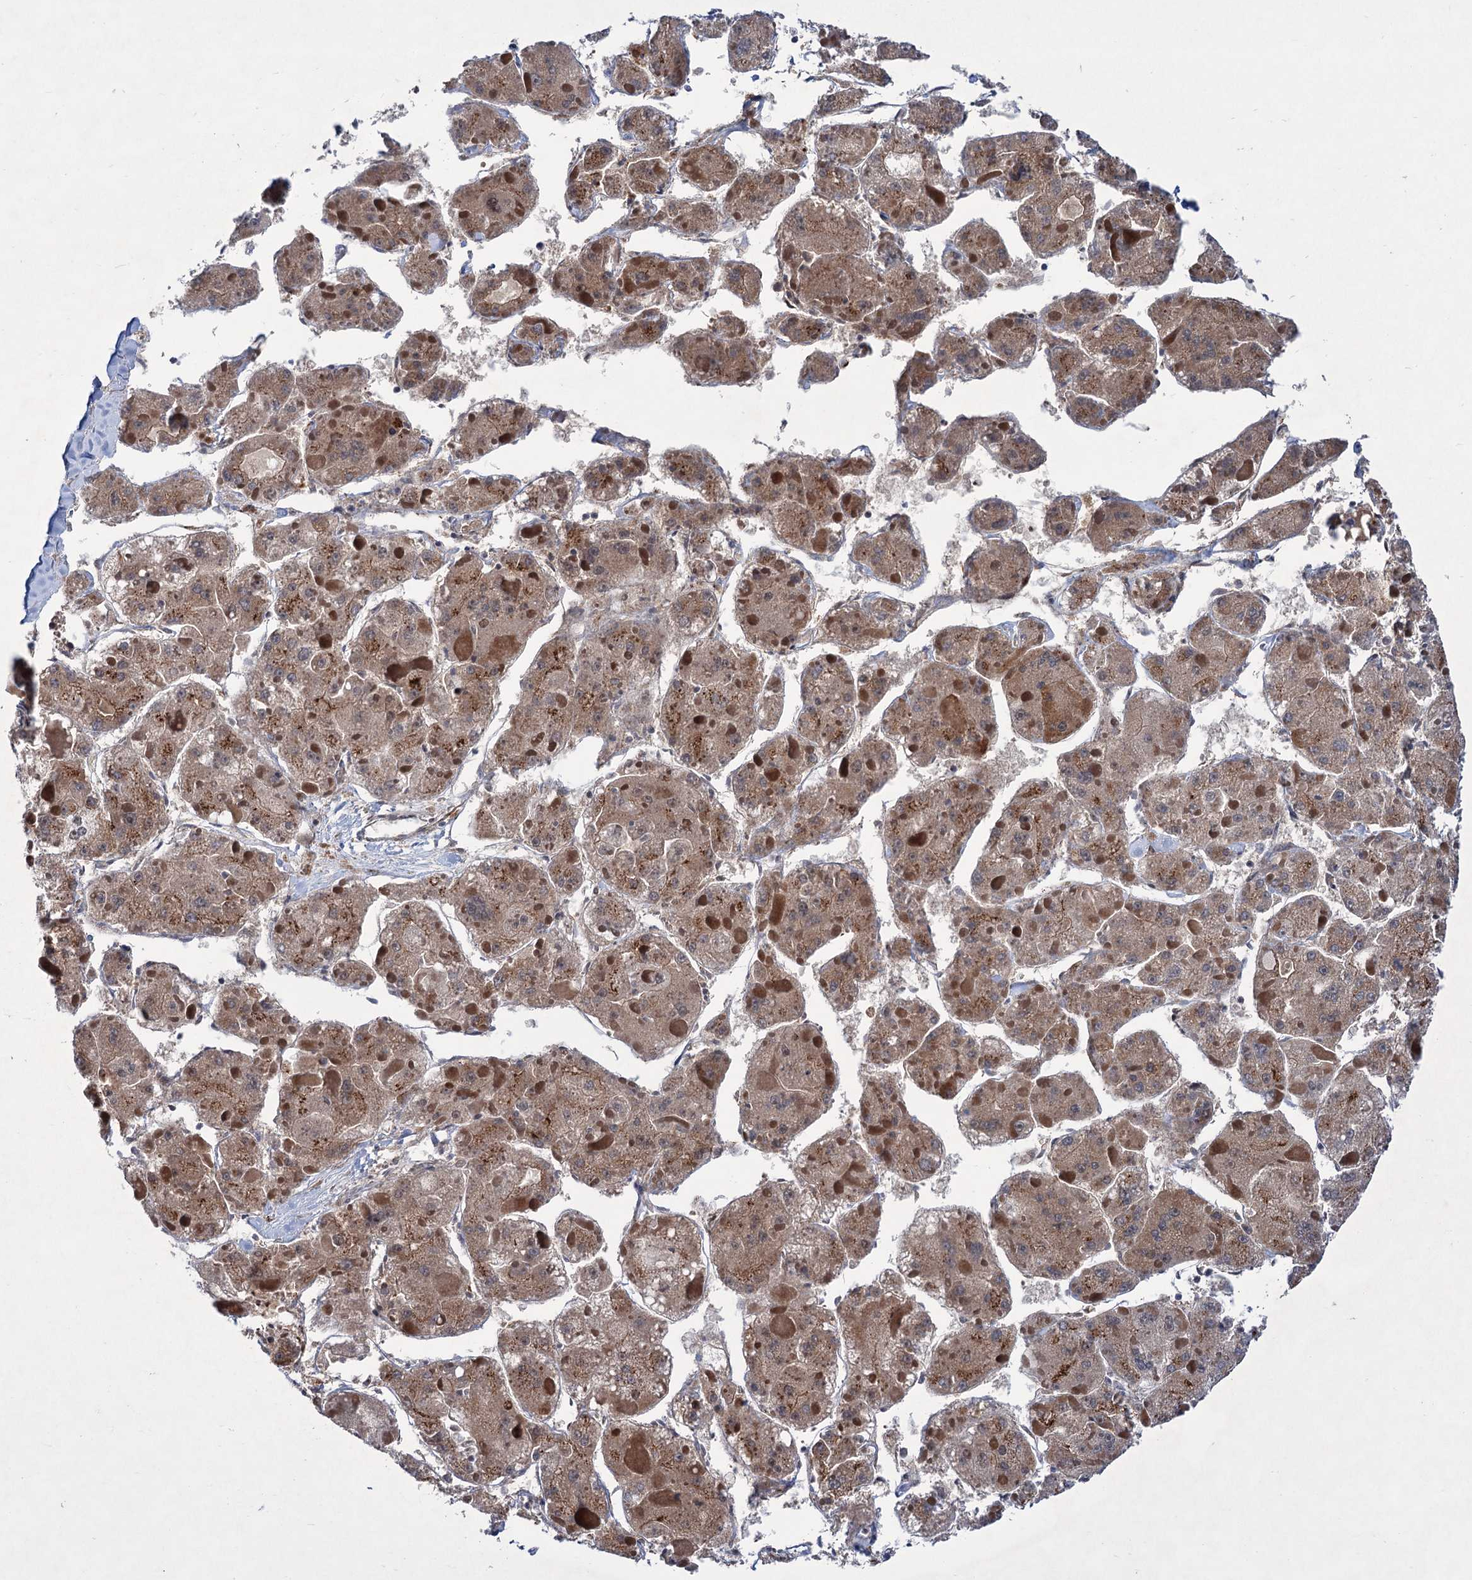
{"staining": {"intensity": "moderate", "quantity": ">75%", "location": "cytoplasmic/membranous"}, "tissue": "liver cancer", "cell_type": "Tumor cells", "image_type": "cancer", "snomed": [{"axis": "morphology", "description": "Carcinoma, Hepatocellular, NOS"}, {"axis": "topography", "description": "Liver"}], "caption": "Liver cancer stained with a protein marker demonstrates moderate staining in tumor cells.", "gene": "ELP4", "patient": {"sex": "female", "age": 73}}